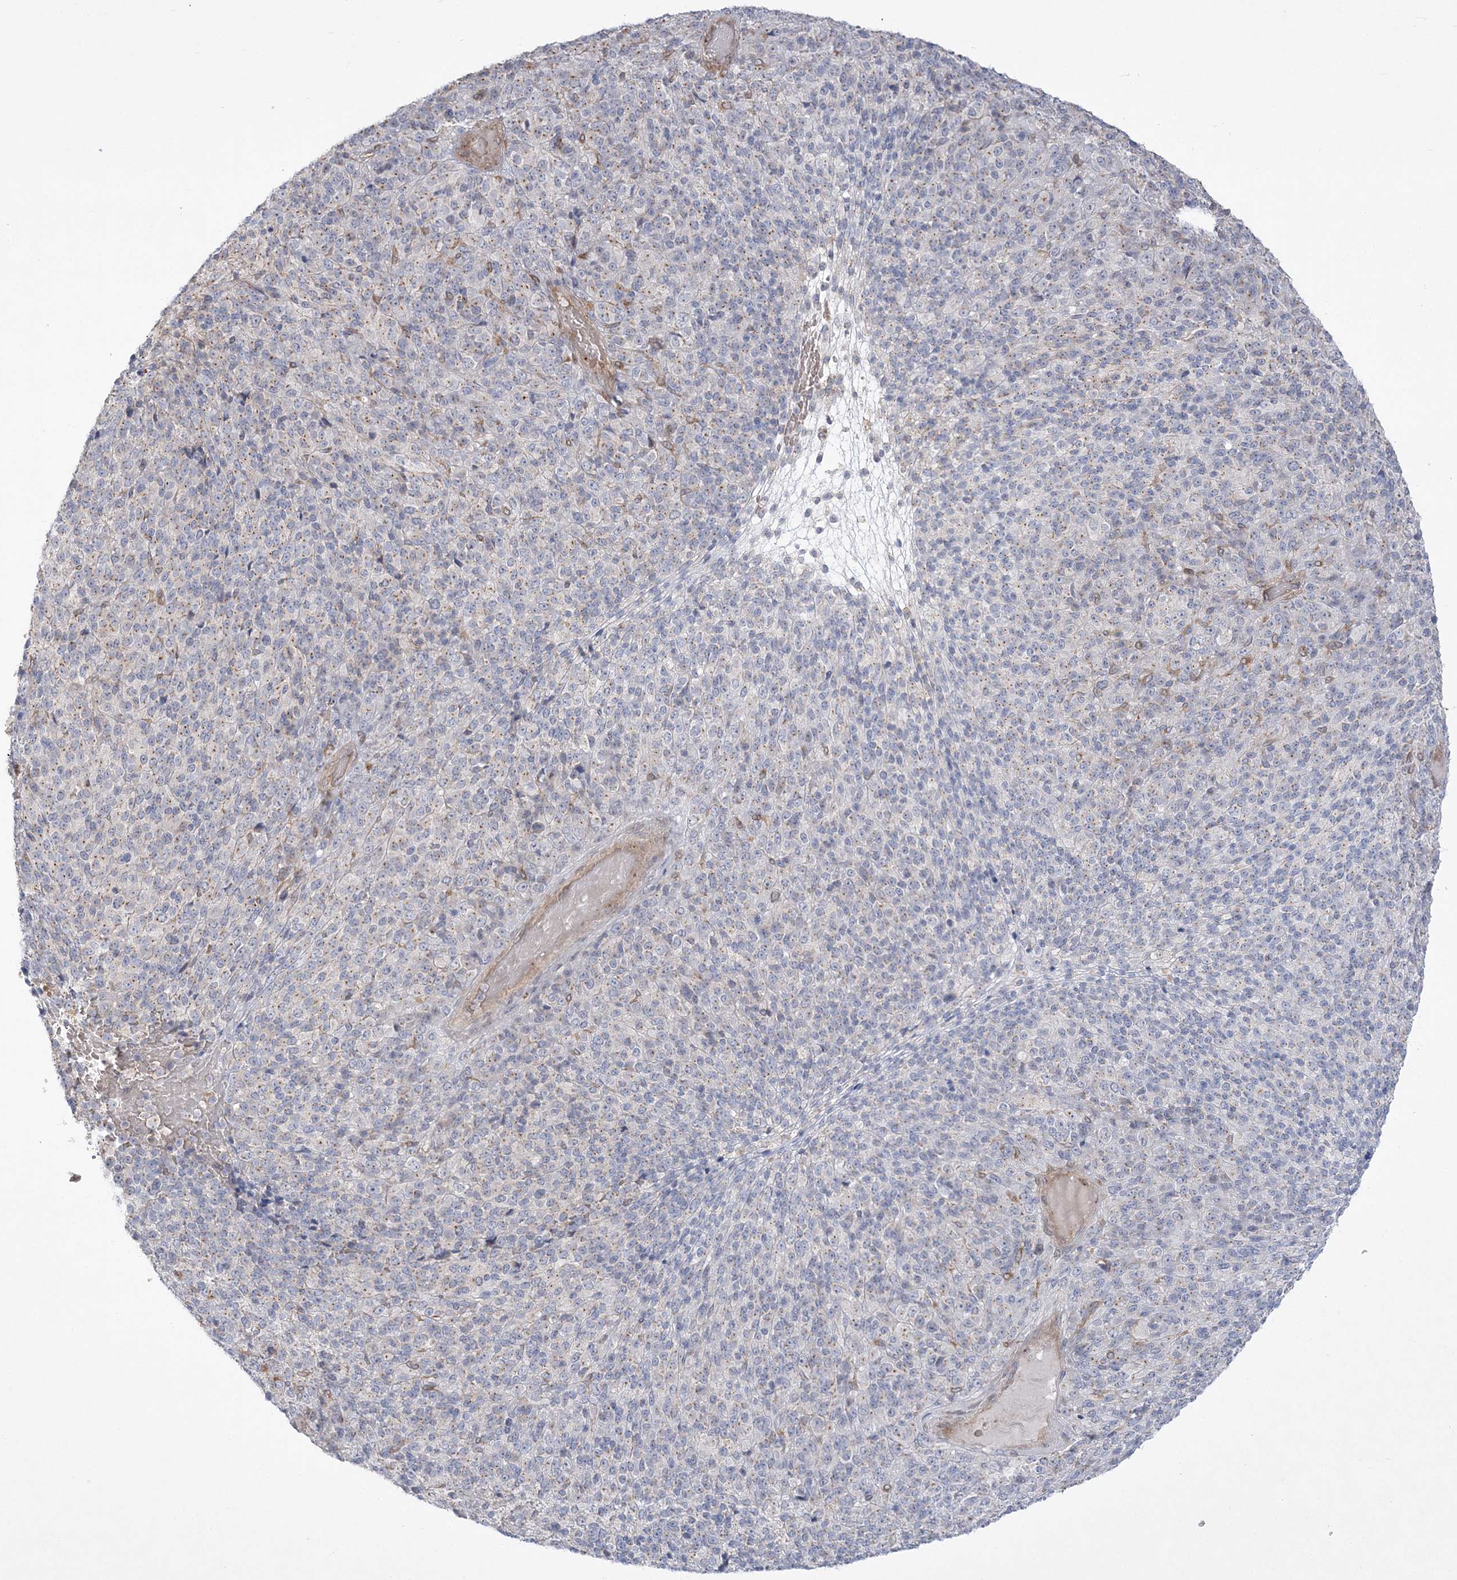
{"staining": {"intensity": "weak", "quantity": "25%-75%", "location": "cytoplasmic/membranous"}, "tissue": "melanoma", "cell_type": "Tumor cells", "image_type": "cancer", "snomed": [{"axis": "morphology", "description": "Malignant melanoma, Metastatic site"}, {"axis": "topography", "description": "Brain"}], "caption": "High-power microscopy captured an immunohistochemistry (IHC) micrograph of malignant melanoma (metastatic site), revealing weak cytoplasmic/membranous staining in approximately 25%-75% of tumor cells.", "gene": "ADAMTS12", "patient": {"sex": "female", "age": 56}}